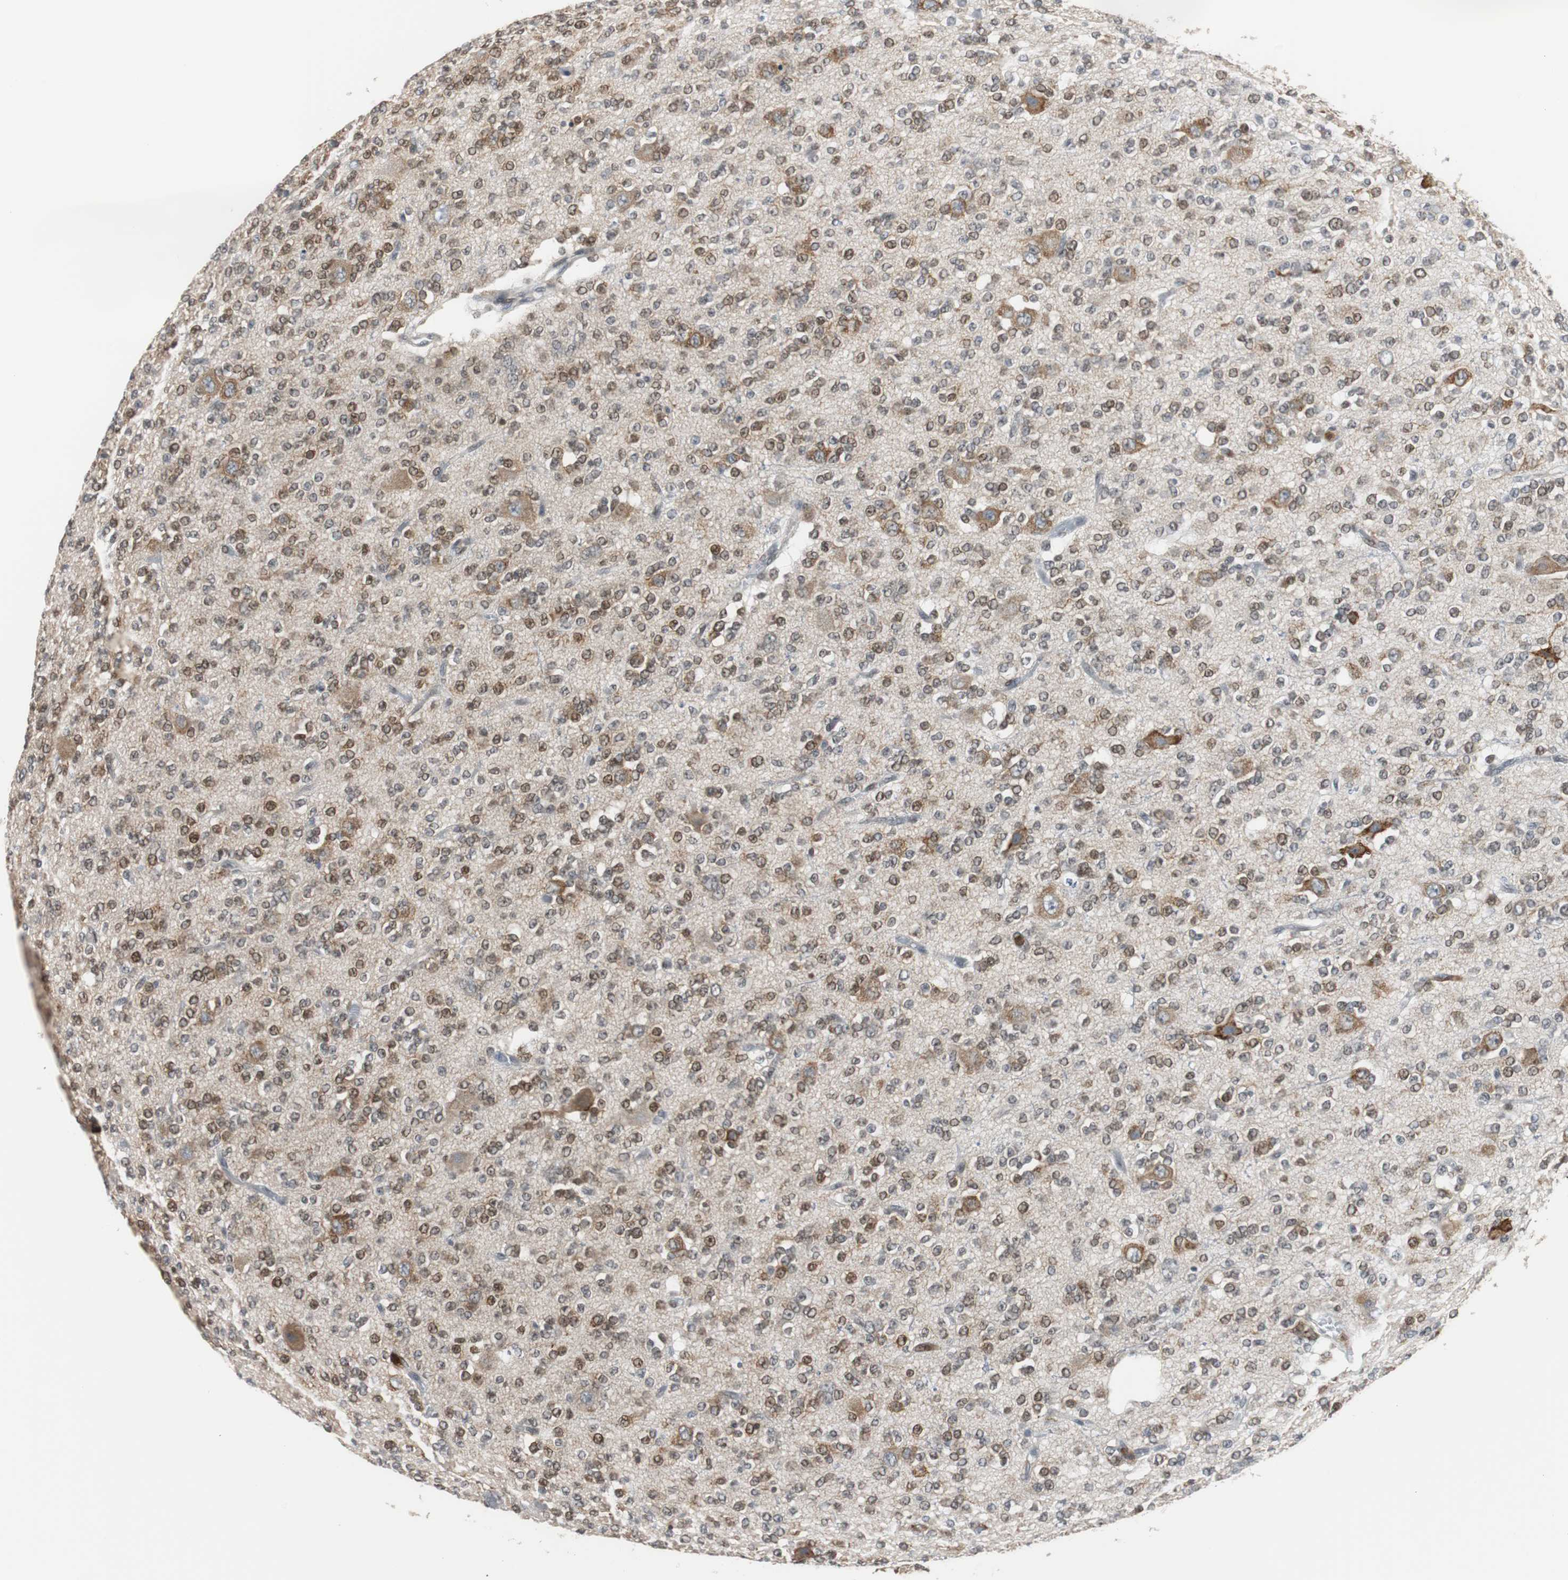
{"staining": {"intensity": "moderate", "quantity": "25%-75%", "location": "cytoplasmic/membranous,nuclear"}, "tissue": "glioma", "cell_type": "Tumor cells", "image_type": "cancer", "snomed": [{"axis": "morphology", "description": "Glioma, malignant, Low grade"}, {"axis": "topography", "description": "Brain"}], "caption": "This is an image of IHC staining of malignant low-grade glioma, which shows moderate staining in the cytoplasmic/membranous and nuclear of tumor cells.", "gene": "SIRT1", "patient": {"sex": "male", "age": 38}}